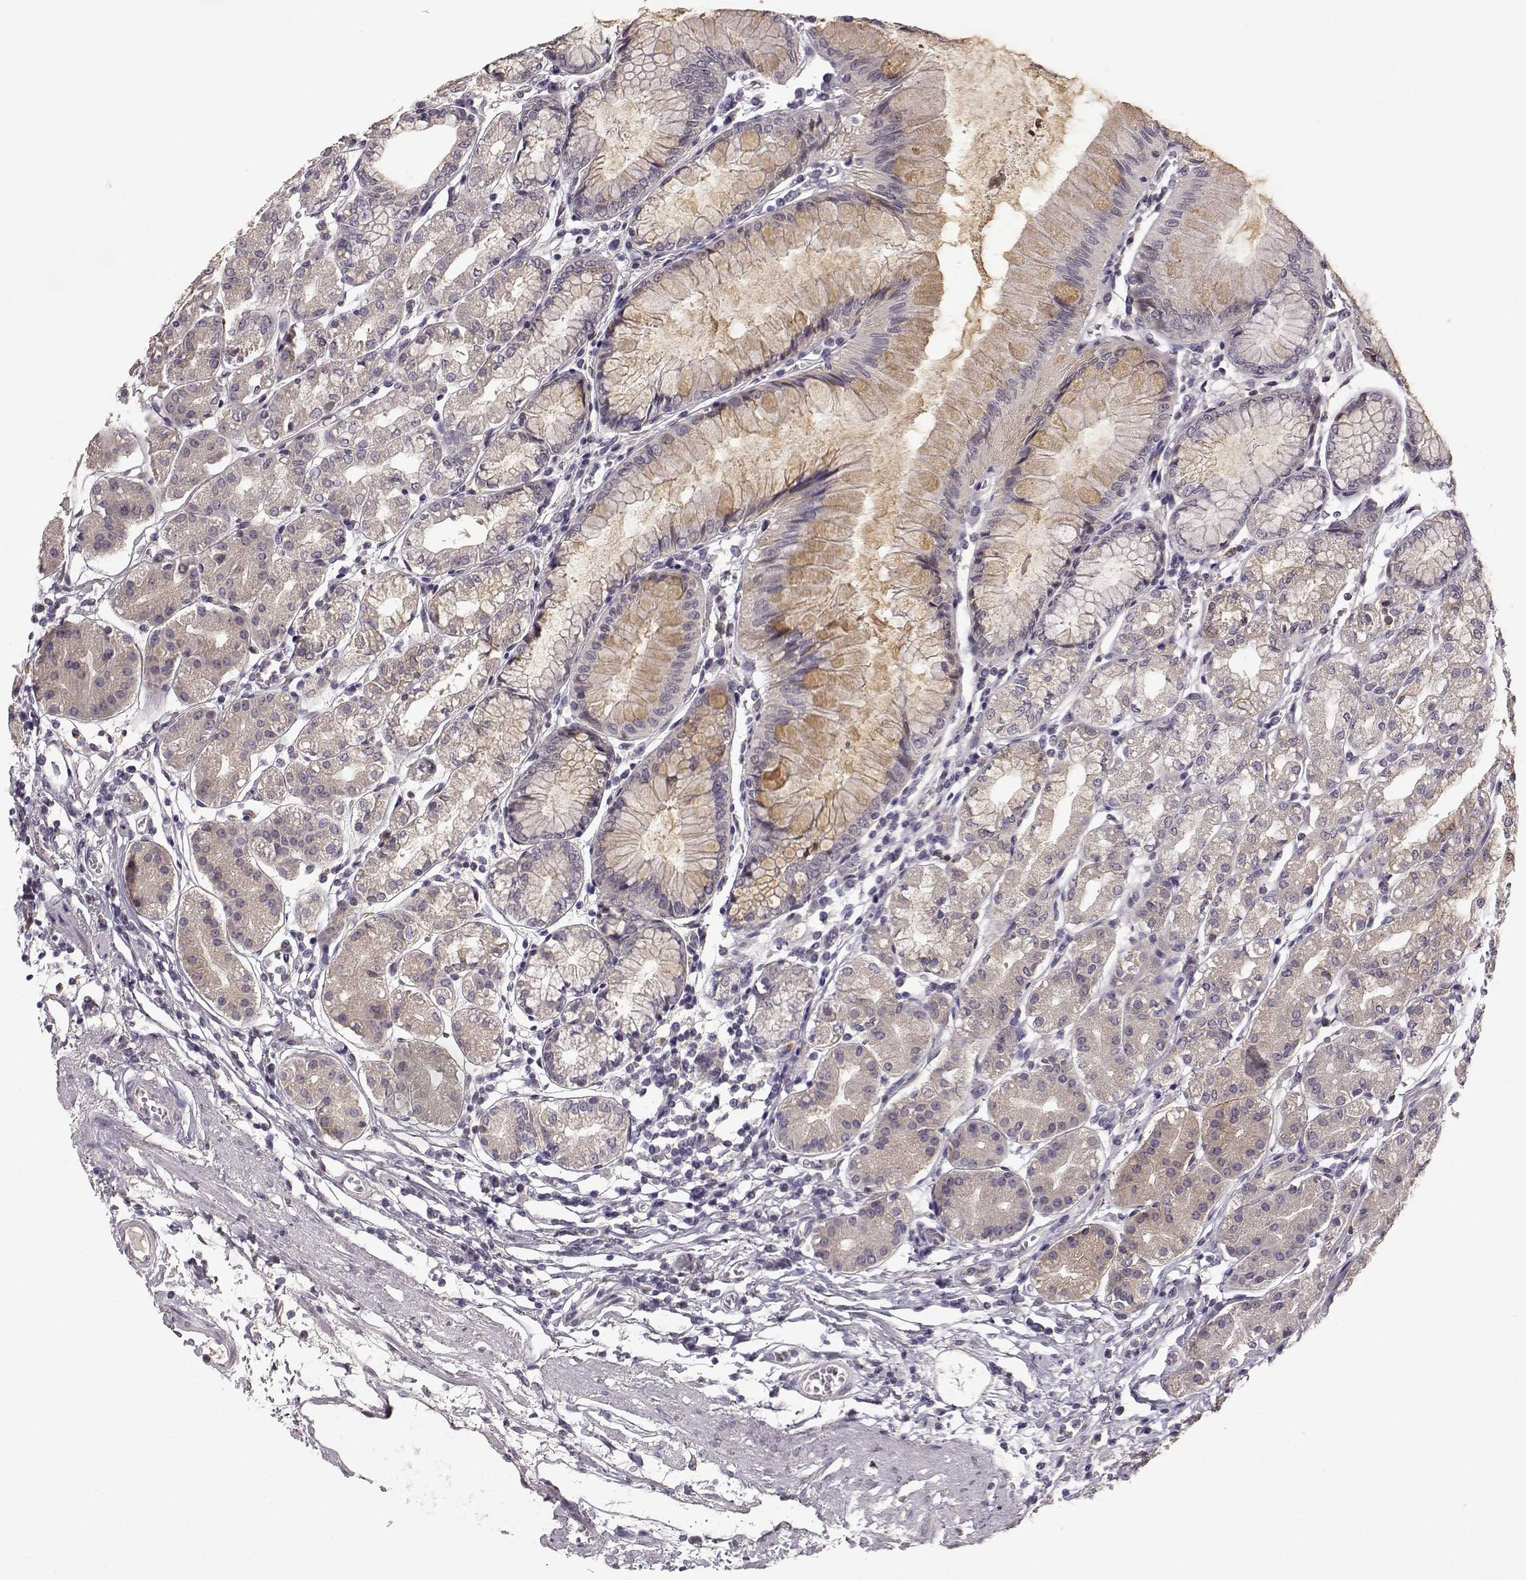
{"staining": {"intensity": "weak", "quantity": ">75%", "location": "cytoplasmic/membranous"}, "tissue": "stomach", "cell_type": "Glandular cells", "image_type": "normal", "snomed": [{"axis": "morphology", "description": "Normal tissue, NOS"}, {"axis": "topography", "description": "Skeletal muscle"}, {"axis": "topography", "description": "Stomach"}], "caption": "An IHC micrograph of benign tissue is shown. Protein staining in brown shows weak cytoplasmic/membranous positivity in stomach within glandular cells.", "gene": "GHR", "patient": {"sex": "female", "age": 57}}